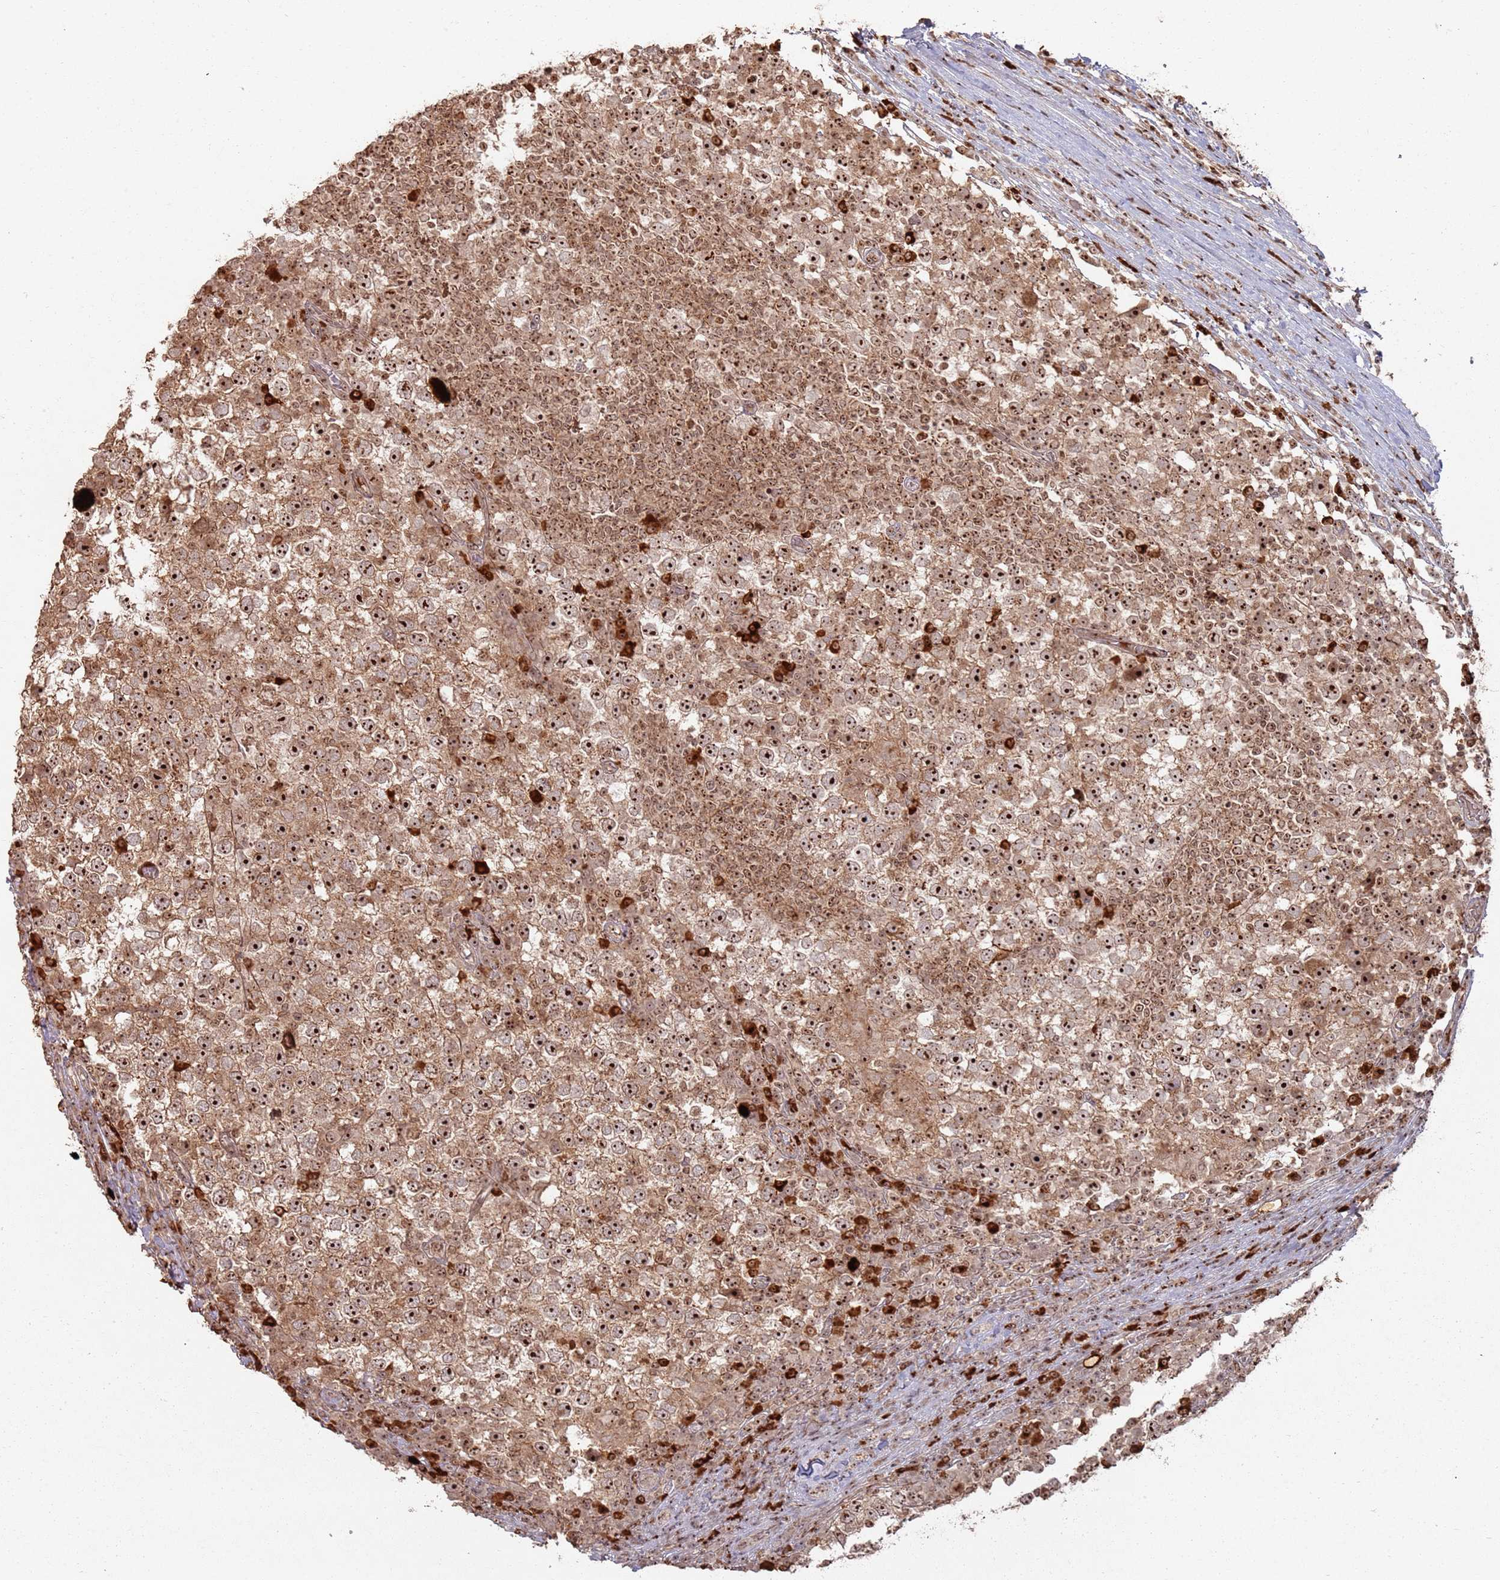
{"staining": {"intensity": "strong", "quantity": ">75%", "location": "cytoplasmic/membranous,nuclear"}, "tissue": "testis cancer", "cell_type": "Tumor cells", "image_type": "cancer", "snomed": [{"axis": "morphology", "description": "Seminoma, NOS"}, {"axis": "topography", "description": "Testis"}], "caption": "Human testis cancer stained with a protein marker demonstrates strong staining in tumor cells.", "gene": "UTP11", "patient": {"sex": "male", "age": 65}}